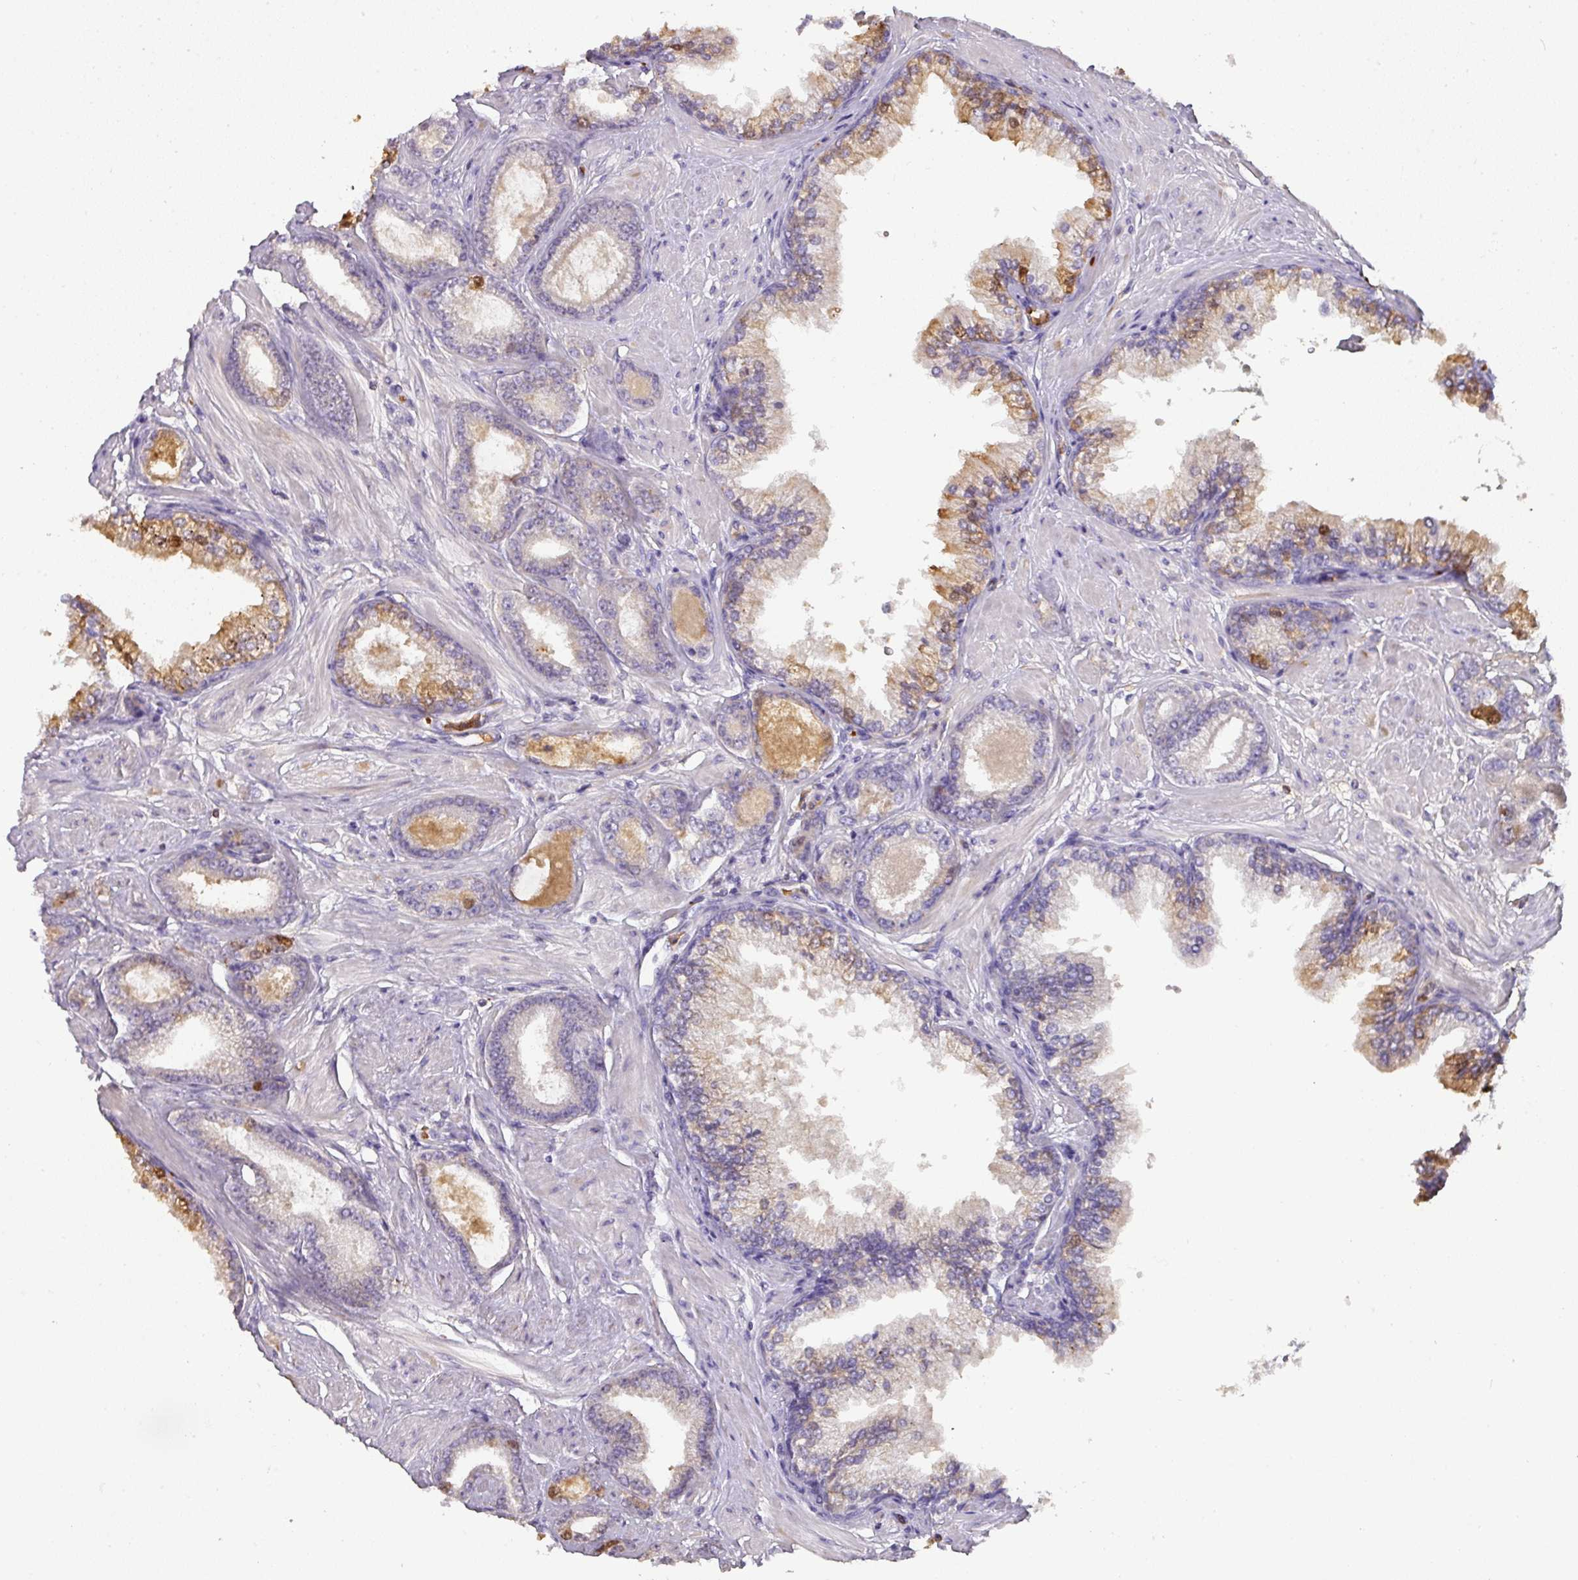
{"staining": {"intensity": "moderate", "quantity": "<25%", "location": "cytoplasmic/membranous"}, "tissue": "prostate cancer", "cell_type": "Tumor cells", "image_type": "cancer", "snomed": [{"axis": "morphology", "description": "Adenocarcinoma, Low grade"}, {"axis": "topography", "description": "Prostate"}], "caption": "This histopathology image demonstrates prostate cancer stained with immunohistochemistry (IHC) to label a protein in brown. The cytoplasmic/membranous of tumor cells show moderate positivity for the protein. Nuclei are counter-stained blue.", "gene": "CCZ1", "patient": {"sex": "male", "age": 60}}